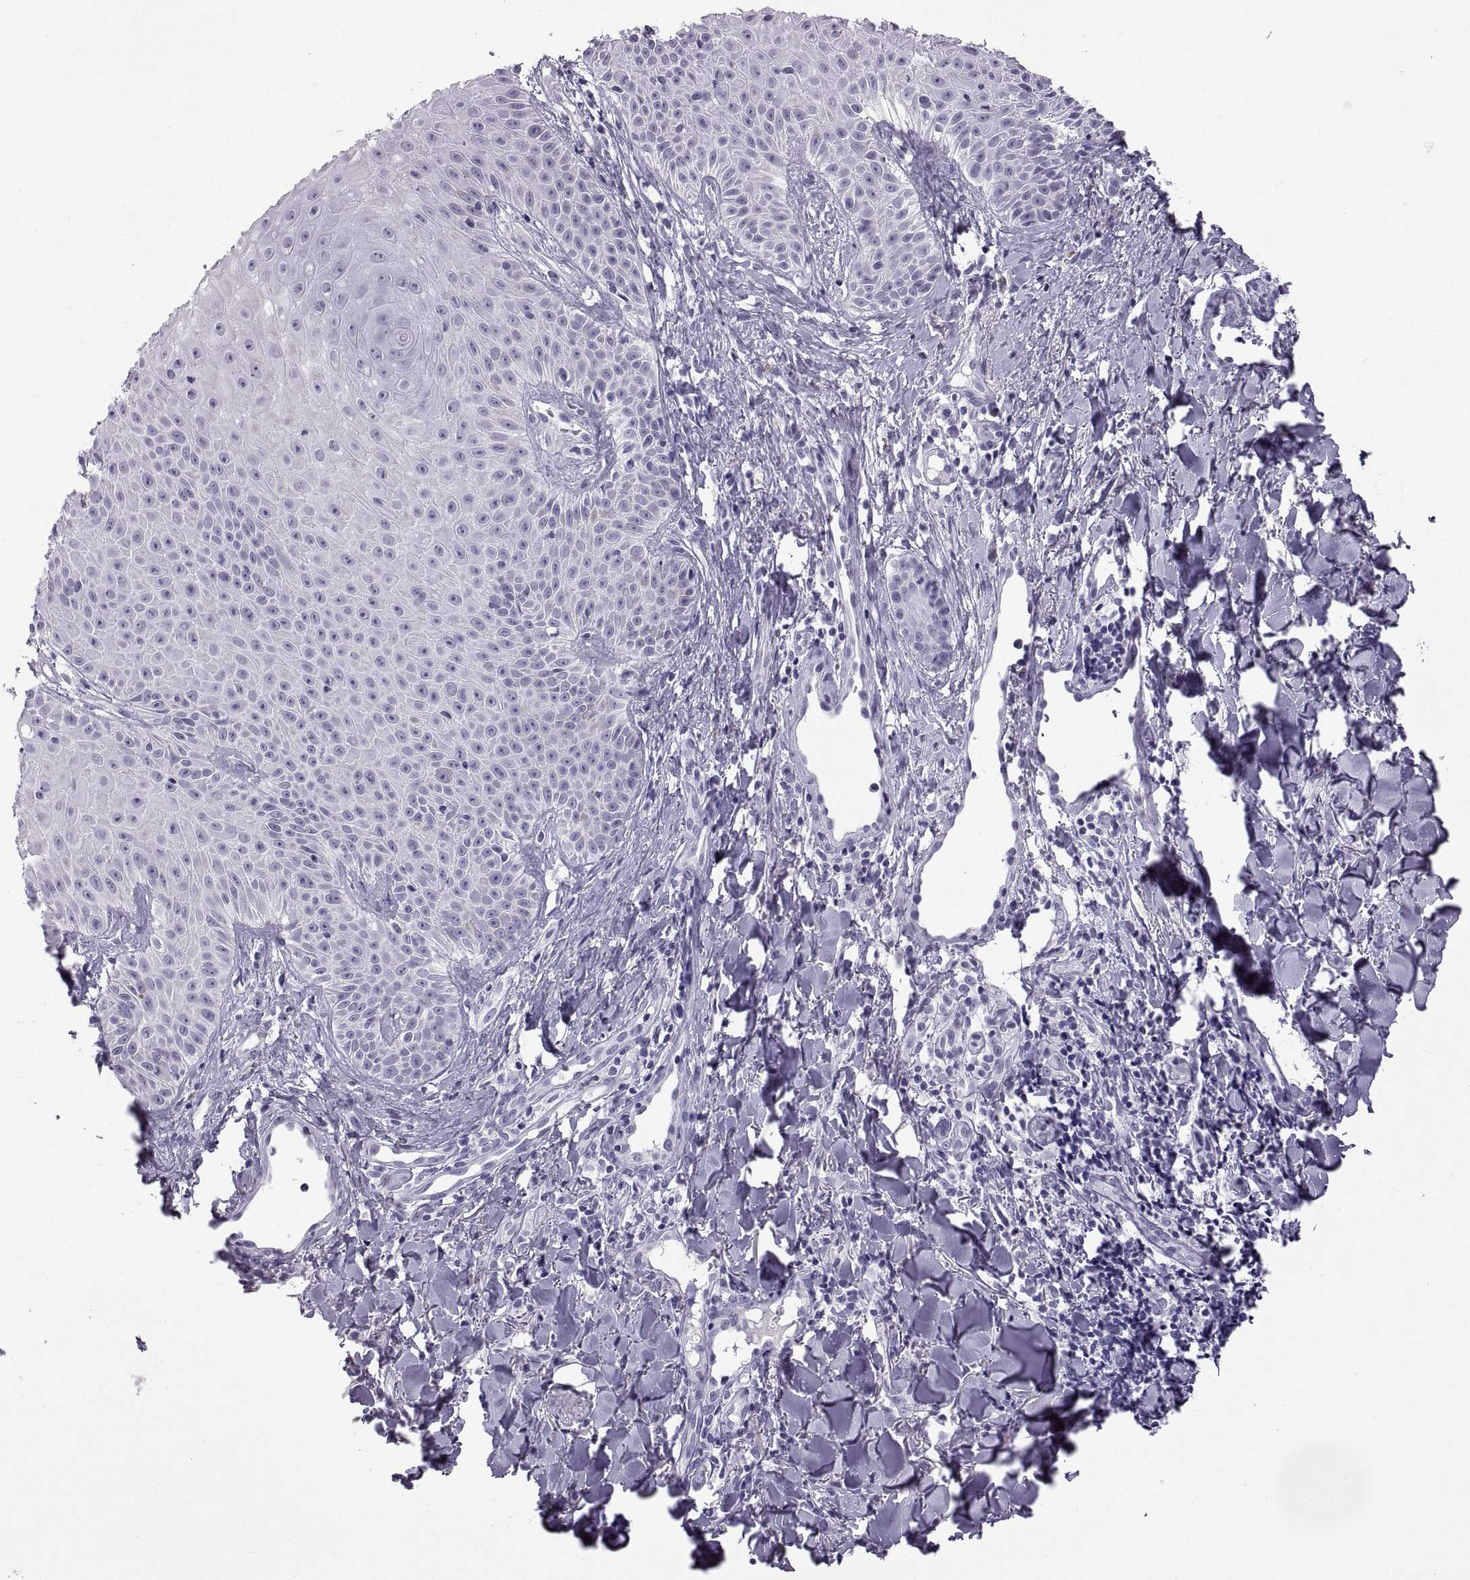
{"staining": {"intensity": "negative", "quantity": "none", "location": "none"}, "tissue": "melanoma", "cell_type": "Tumor cells", "image_type": "cancer", "snomed": [{"axis": "morphology", "description": "Malignant melanoma, NOS"}, {"axis": "topography", "description": "Skin"}], "caption": "DAB immunohistochemical staining of human melanoma shows no significant expression in tumor cells.", "gene": "RDM1", "patient": {"sex": "male", "age": 67}}